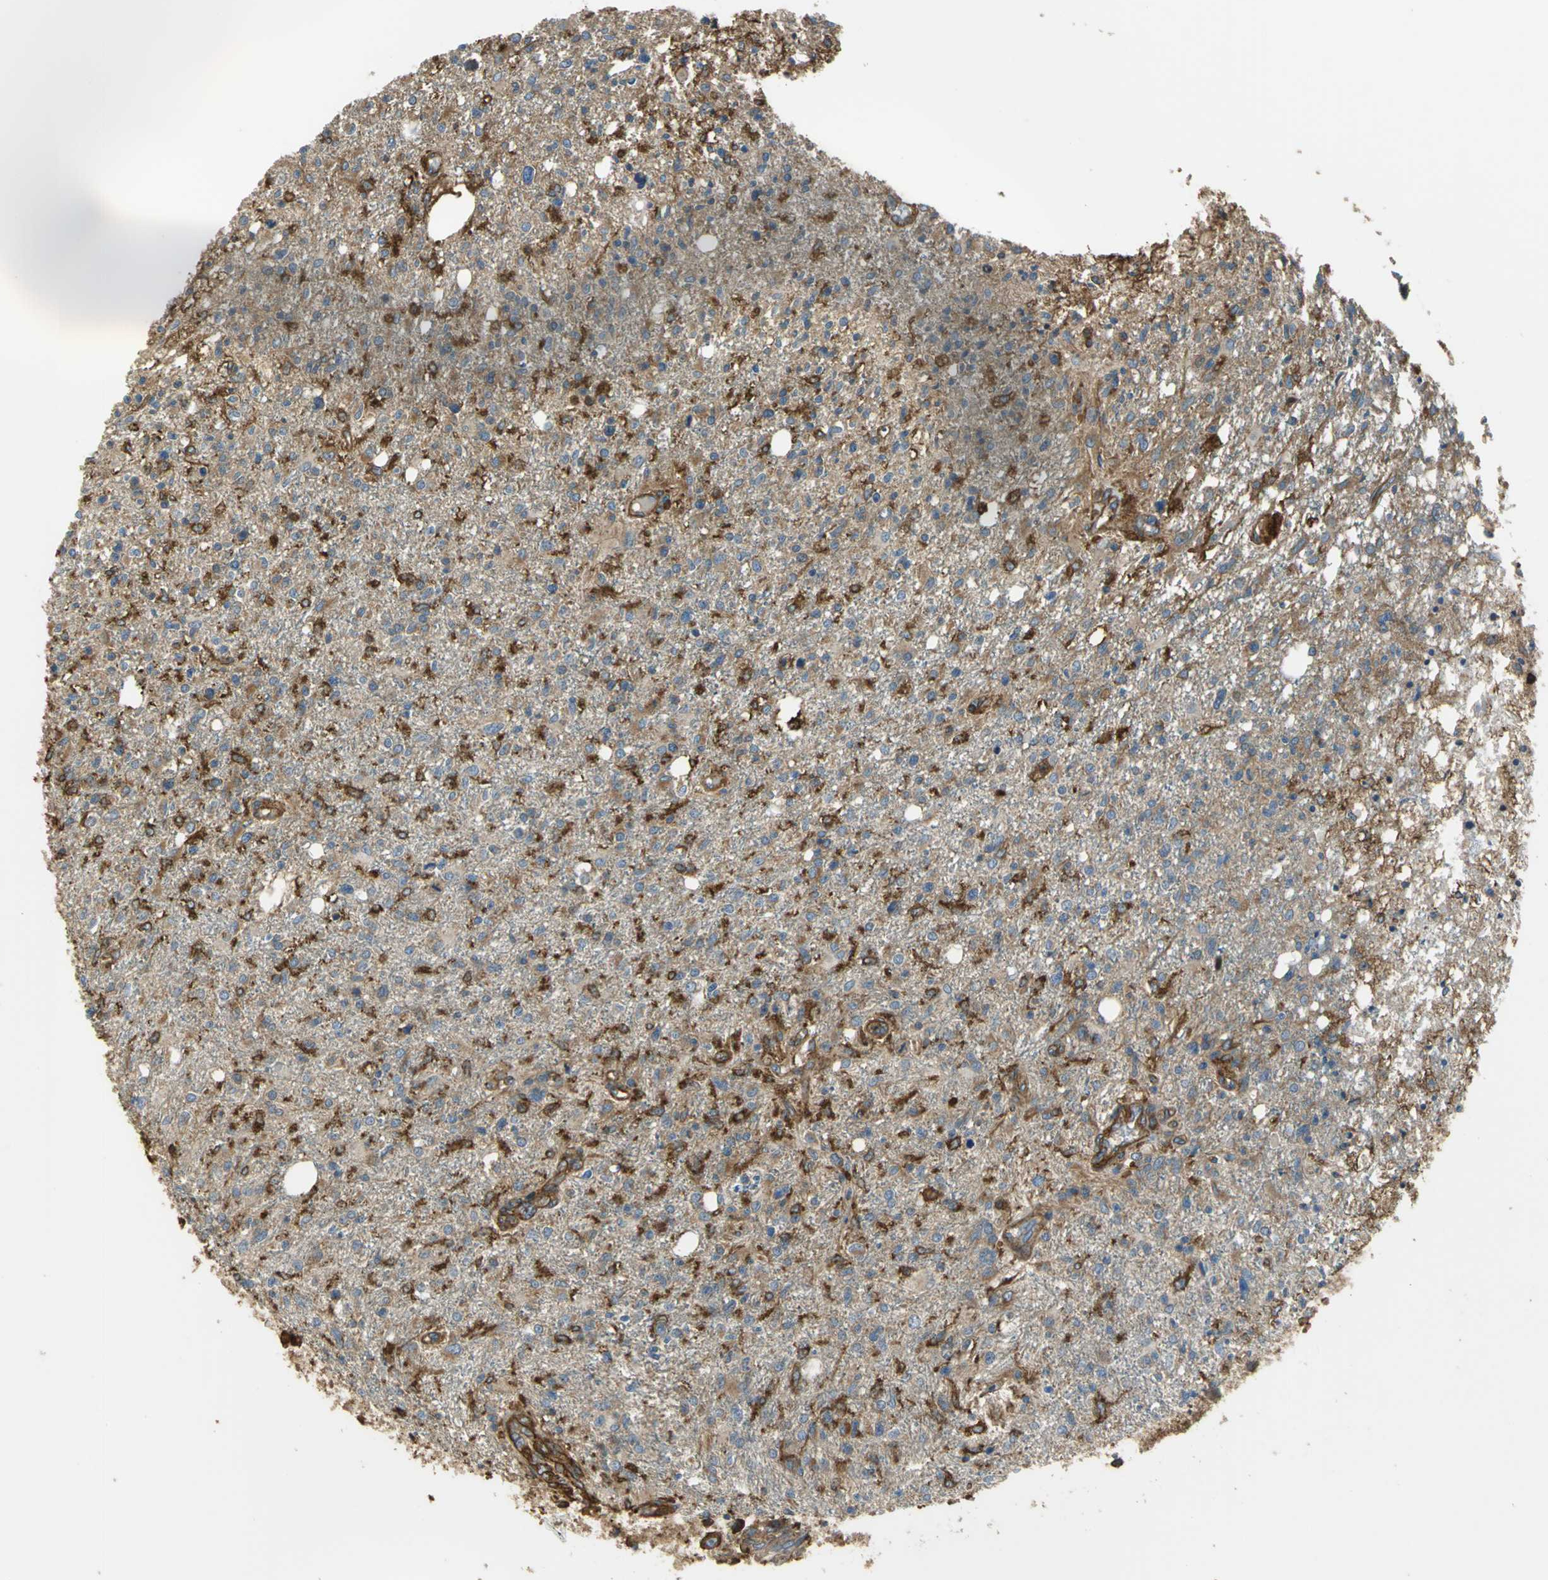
{"staining": {"intensity": "strong", "quantity": "25%-75%", "location": "cytoplasmic/membranous"}, "tissue": "glioma", "cell_type": "Tumor cells", "image_type": "cancer", "snomed": [{"axis": "morphology", "description": "Glioma, malignant, High grade"}, {"axis": "topography", "description": "Cerebral cortex"}], "caption": "Glioma was stained to show a protein in brown. There is high levels of strong cytoplasmic/membranous expression in approximately 25%-75% of tumor cells.", "gene": "TLN1", "patient": {"sex": "male", "age": 76}}